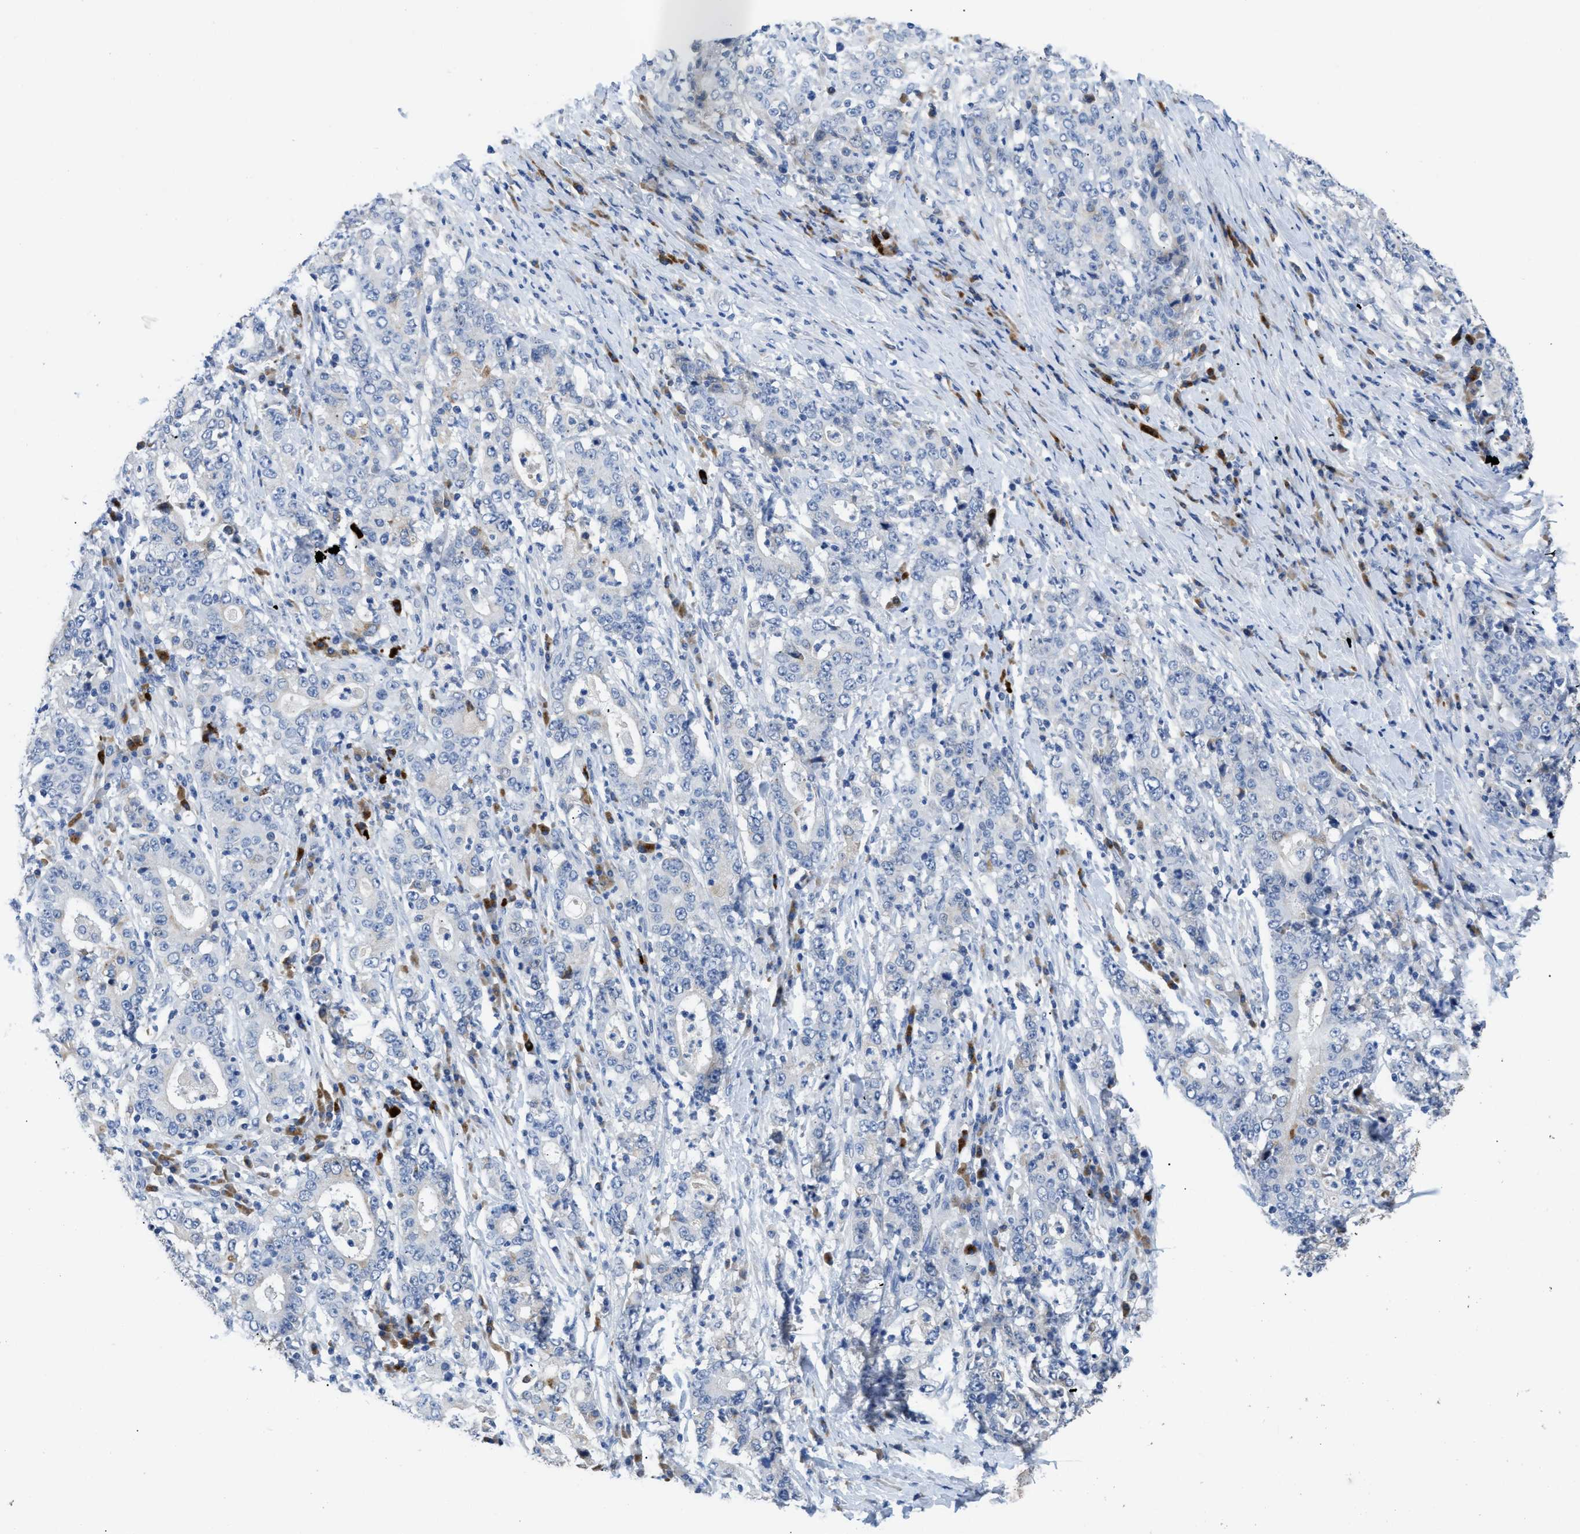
{"staining": {"intensity": "negative", "quantity": "none", "location": "none"}, "tissue": "stomach cancer", "cell_type": "Tumor cells", "image_type": "cancer", "snomed": [{"axis": "morphology", "description": "Normal tissue, NOS"}, {"axis": "morphology", "description": "Adenocarcinoma, NOS"}, {"axis": "topography", "description": "Stomach, upper"}, {"axis": "topography", "description": "Stomach"}], "caption": "This micrograph is of adenocarcinoma (stomach) stained with immunohistochemistry (IHC) to label a protein in brown with the nuclei are counter-stained blue. There is no expression in tumor cells.", "gene": "OR9K2", "patient": {"sex": "male", "age": 59}}